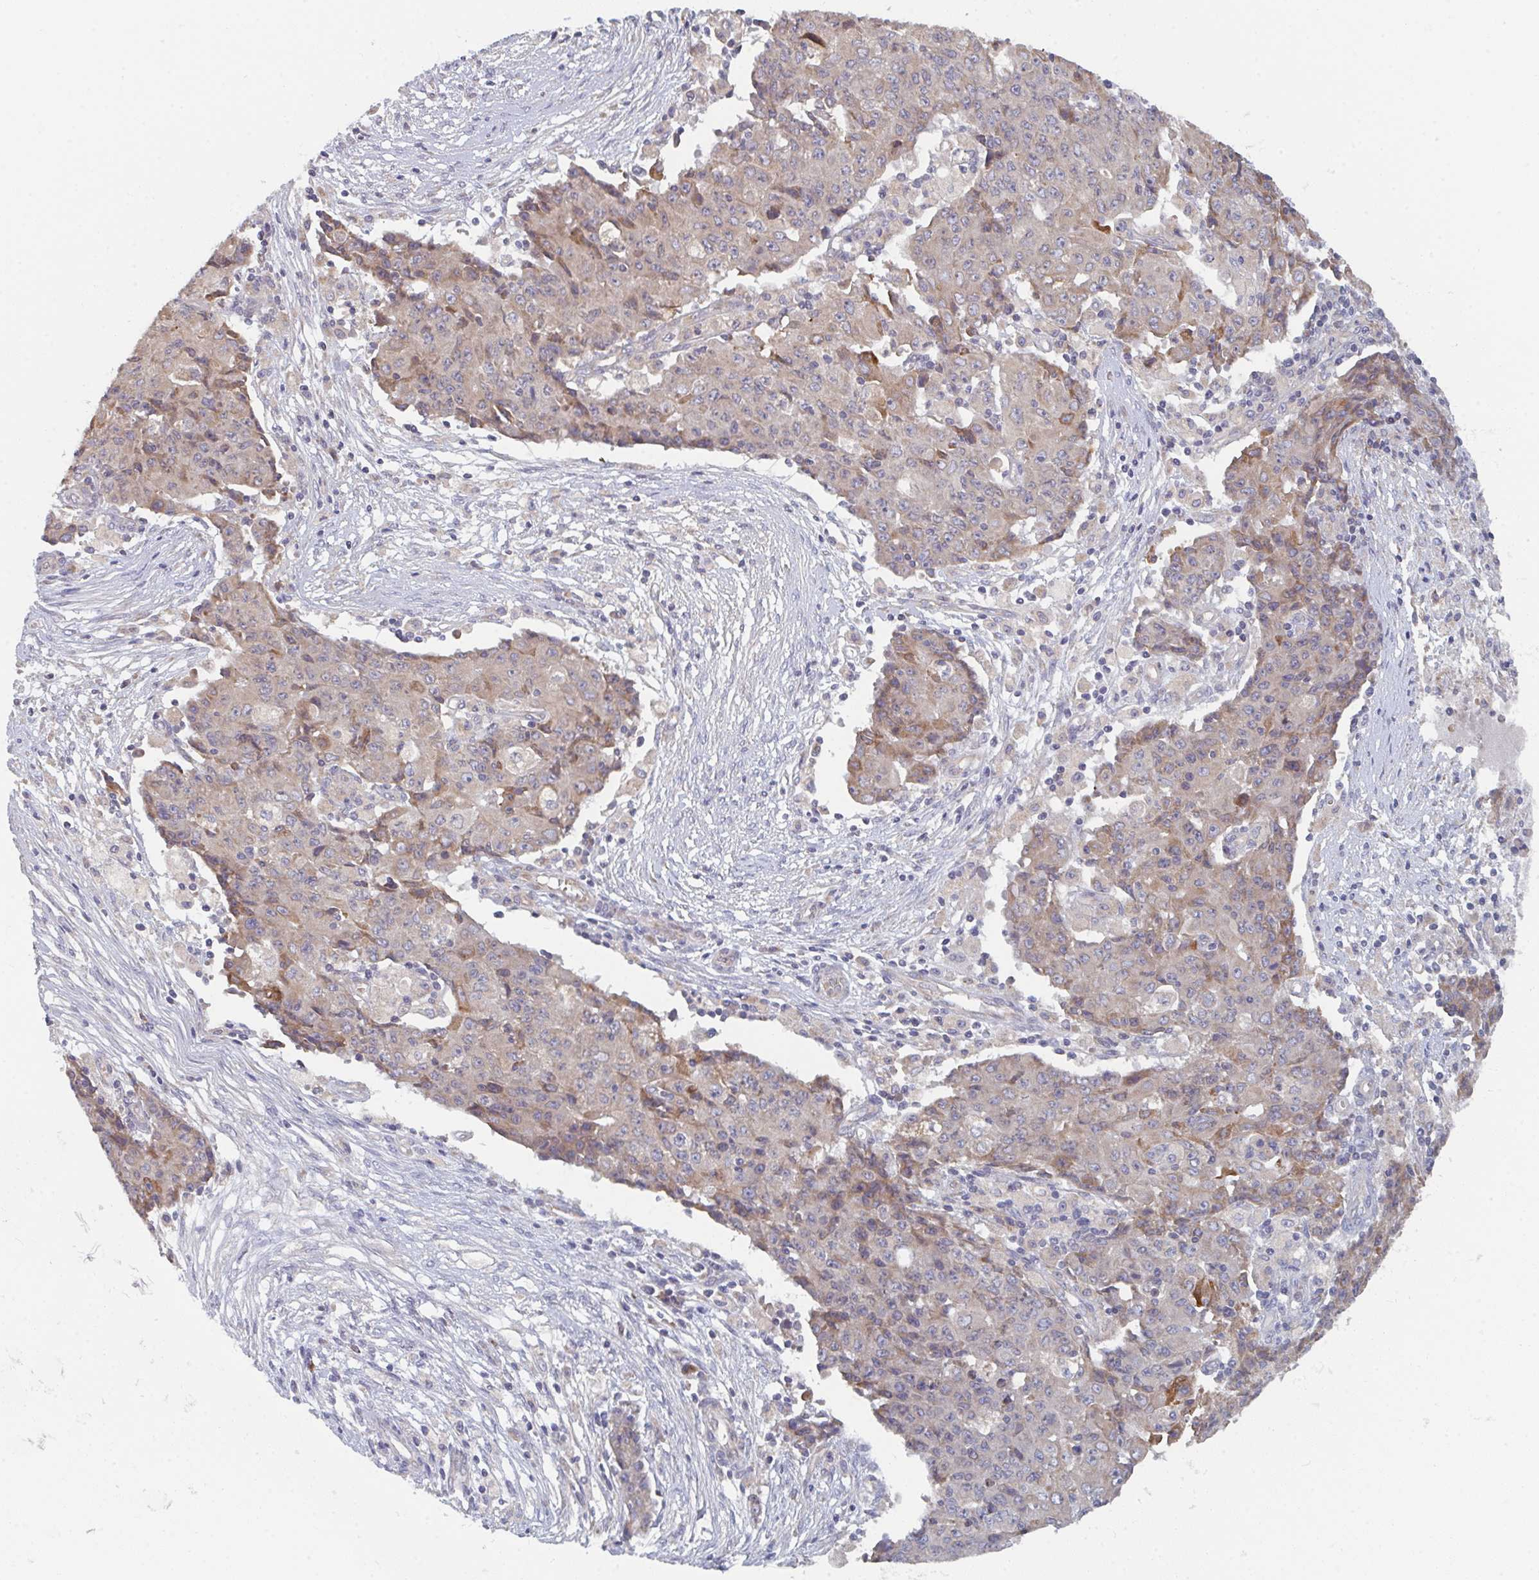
{"staining": {"intensity": "weak", "quantity": "25%-75%", "location": "cytoplasmic/membranous"}, "tissue": "ovarian cancer", "cell_type": "Tumor cells", "image_type": "cancer", "snomed": [{"axis": "morphology", "description": "Carcinoma, endometroid"}, {"axis": "topography", "description": "Ovary"}], "caption": "An IHC image of tumor tissue is shown. Protein staining in brown shows weak cytoplasmic/membranous positivity in ovarian cancer (endometroid carcinoma) within tumor cells. The staining is performed using DAB (3,3'-diaminobenzidine) brown chromogen to label protein expression. The nuclei are counter-stained blue using hematoxylin.", "gene": "ELOVL1", "patient": {"sex": "female", "age": 42}}